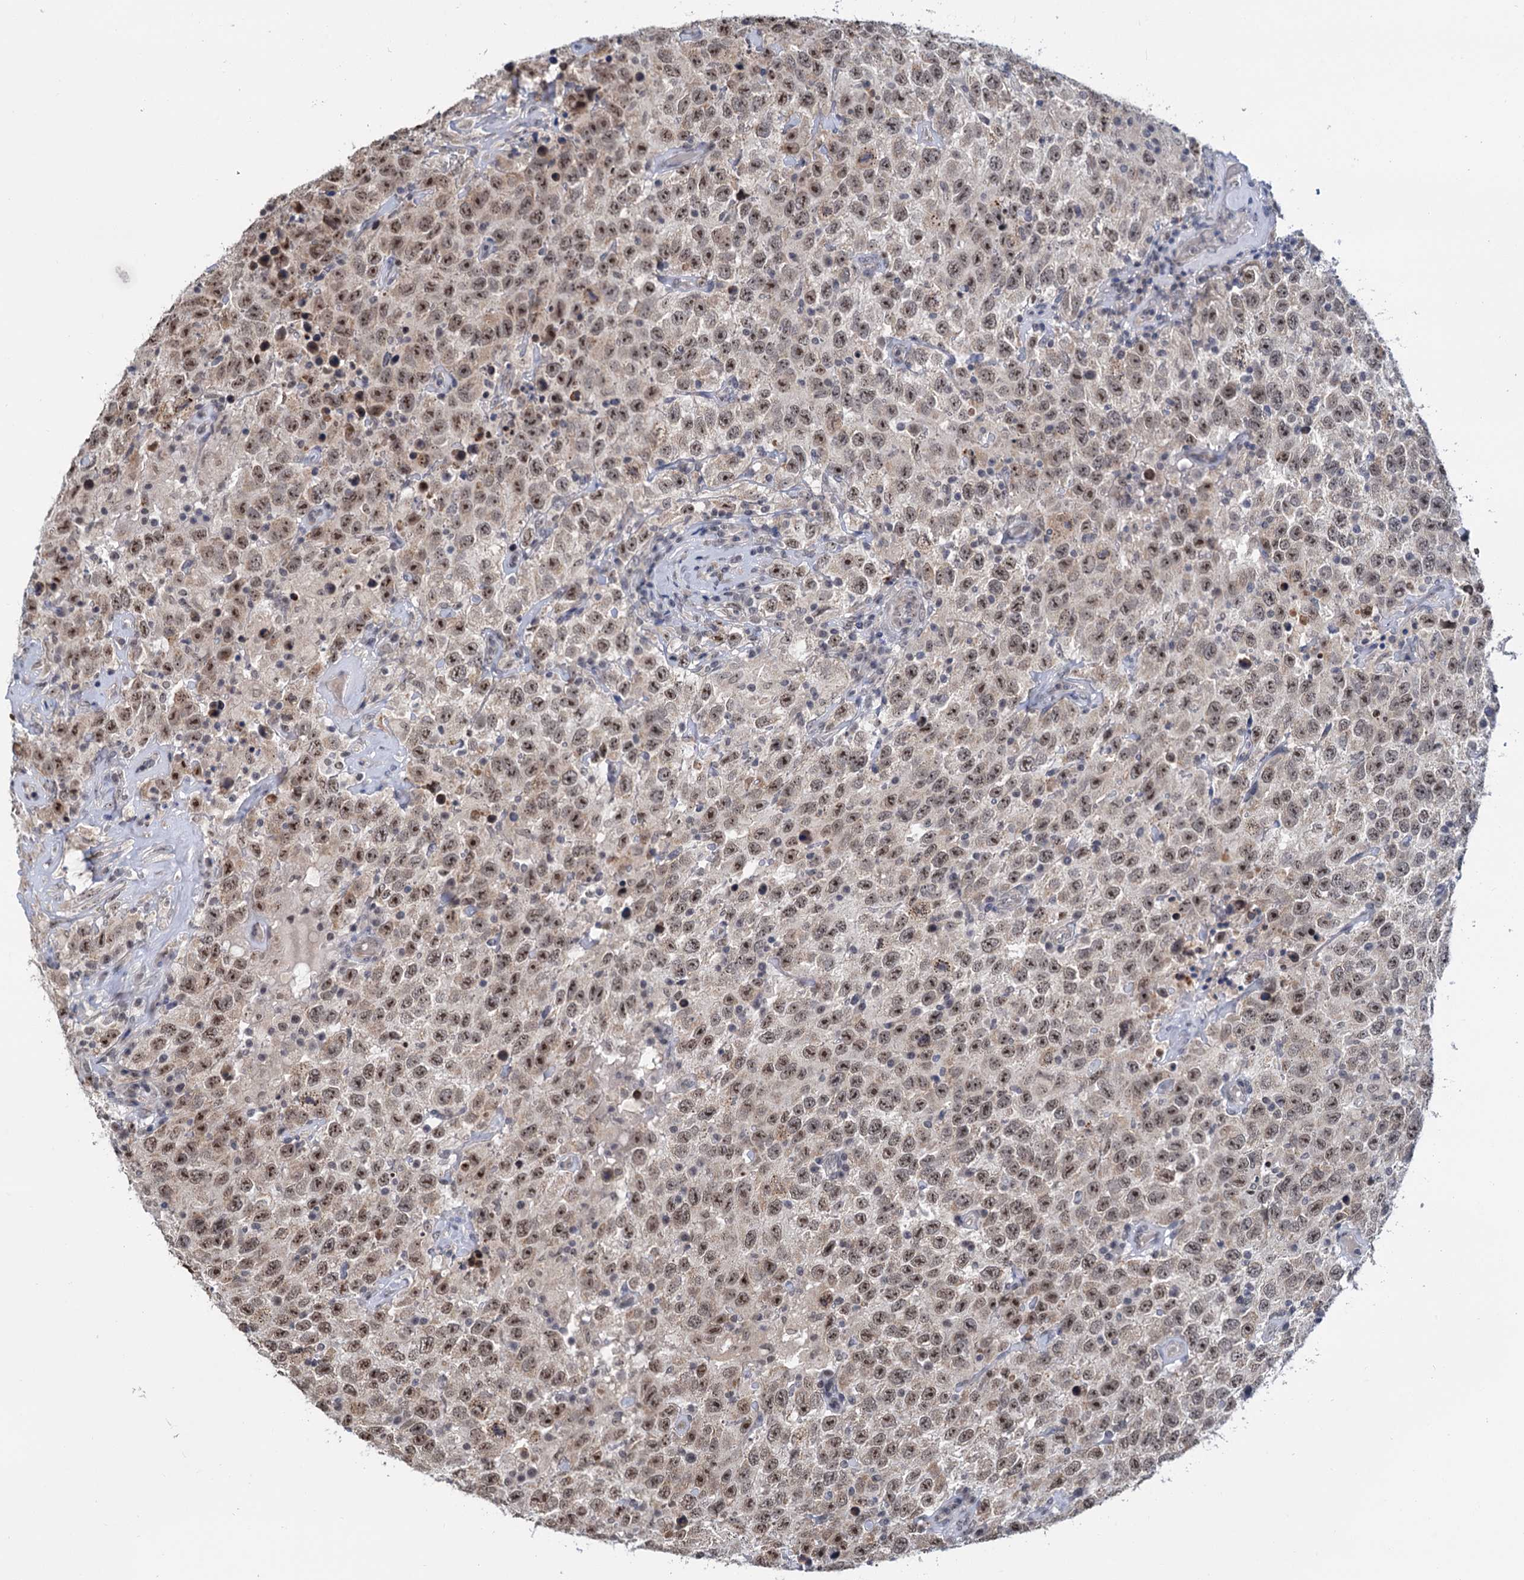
{"staining": {"intensity": "moderate", "quantity": ">75%", "location": "nuclear"}, "tissue": "testis cancer", "cell_type": "Tumor cells", "image_type": "cancer", "snomed": [{"axis": "morphology", "description": "Seminoma, NOS"}, {"axis": "topography", "description": "Testis"}], "caption": "This photomicrograph demonstrates seminoma (testis) stained with IHC to label a protein in brown. The nuclear of tumor cells show moderate positivity for the protein. Nuclei are counter-stained blue.", "gene": "NAT10", "patient": {"sex": "male", "age": 41}}